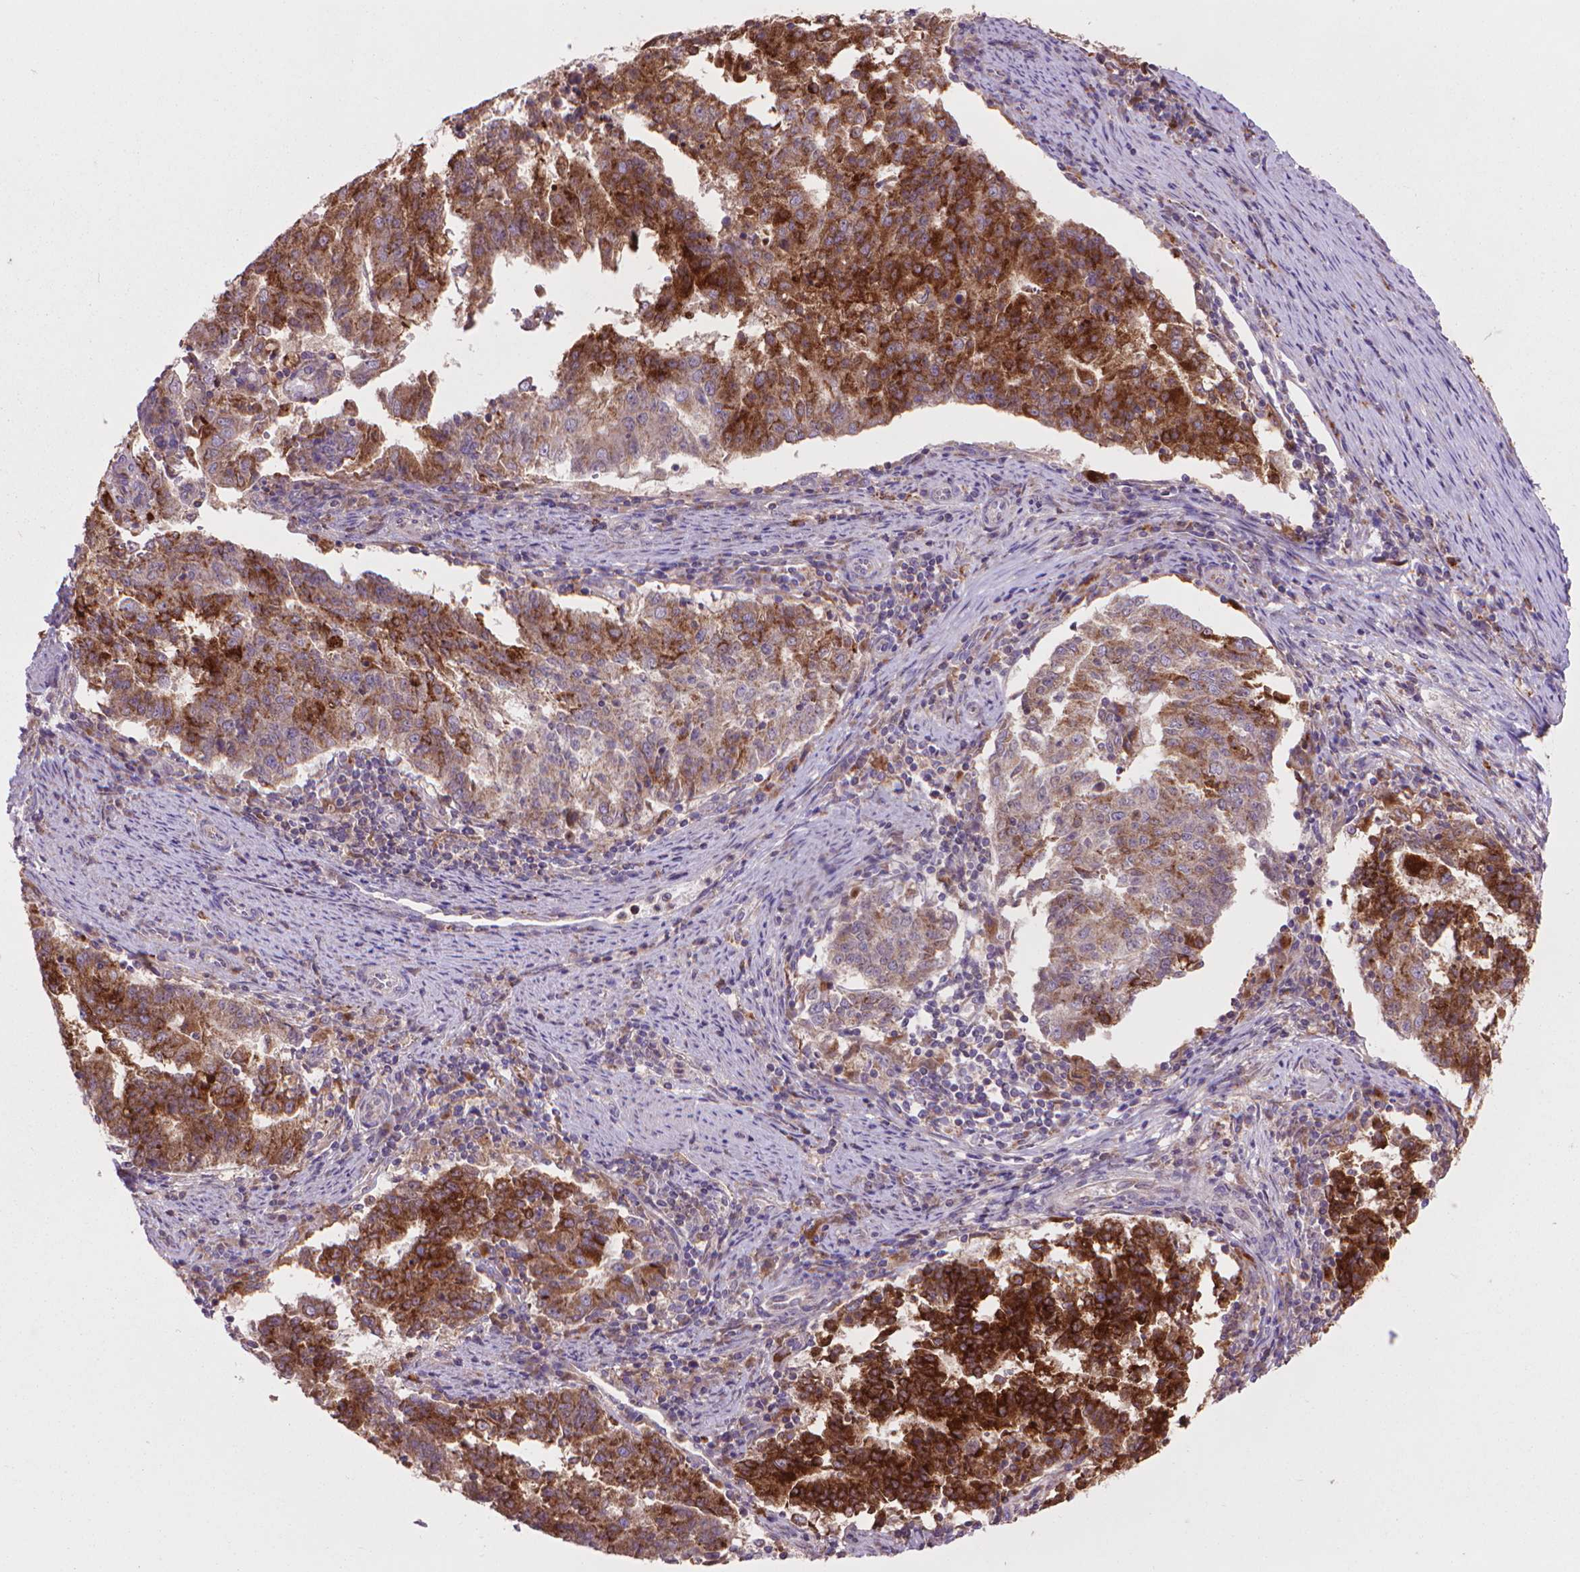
{"staining": {"intensity": "strong", "quantity": ">75%", "location": "cytoplasmic/membranous"}, "tissue": "endometrial cancer", "cell_type": "Tumor cells", "image_type": "cancer", "snomed": [{"axis": "morphology", "description": "Adenocarcinoma, NOS"}, {"axis": "topography", "description": "Endometrium"}], "caption": "Immunohistochemical staining of endometrial cancer (adenocarcinoma) reveals strong cytoplasmic/membranous protein staining in approximately >75% of tumor cells. The staining was performed using DAB to visualize the protein expression in brown, while the nuclei were stained in blue with hematoxylin (Magnification: 20x).", "gene": "GLB1", "patient": {"sex": "female", "age": 82}}